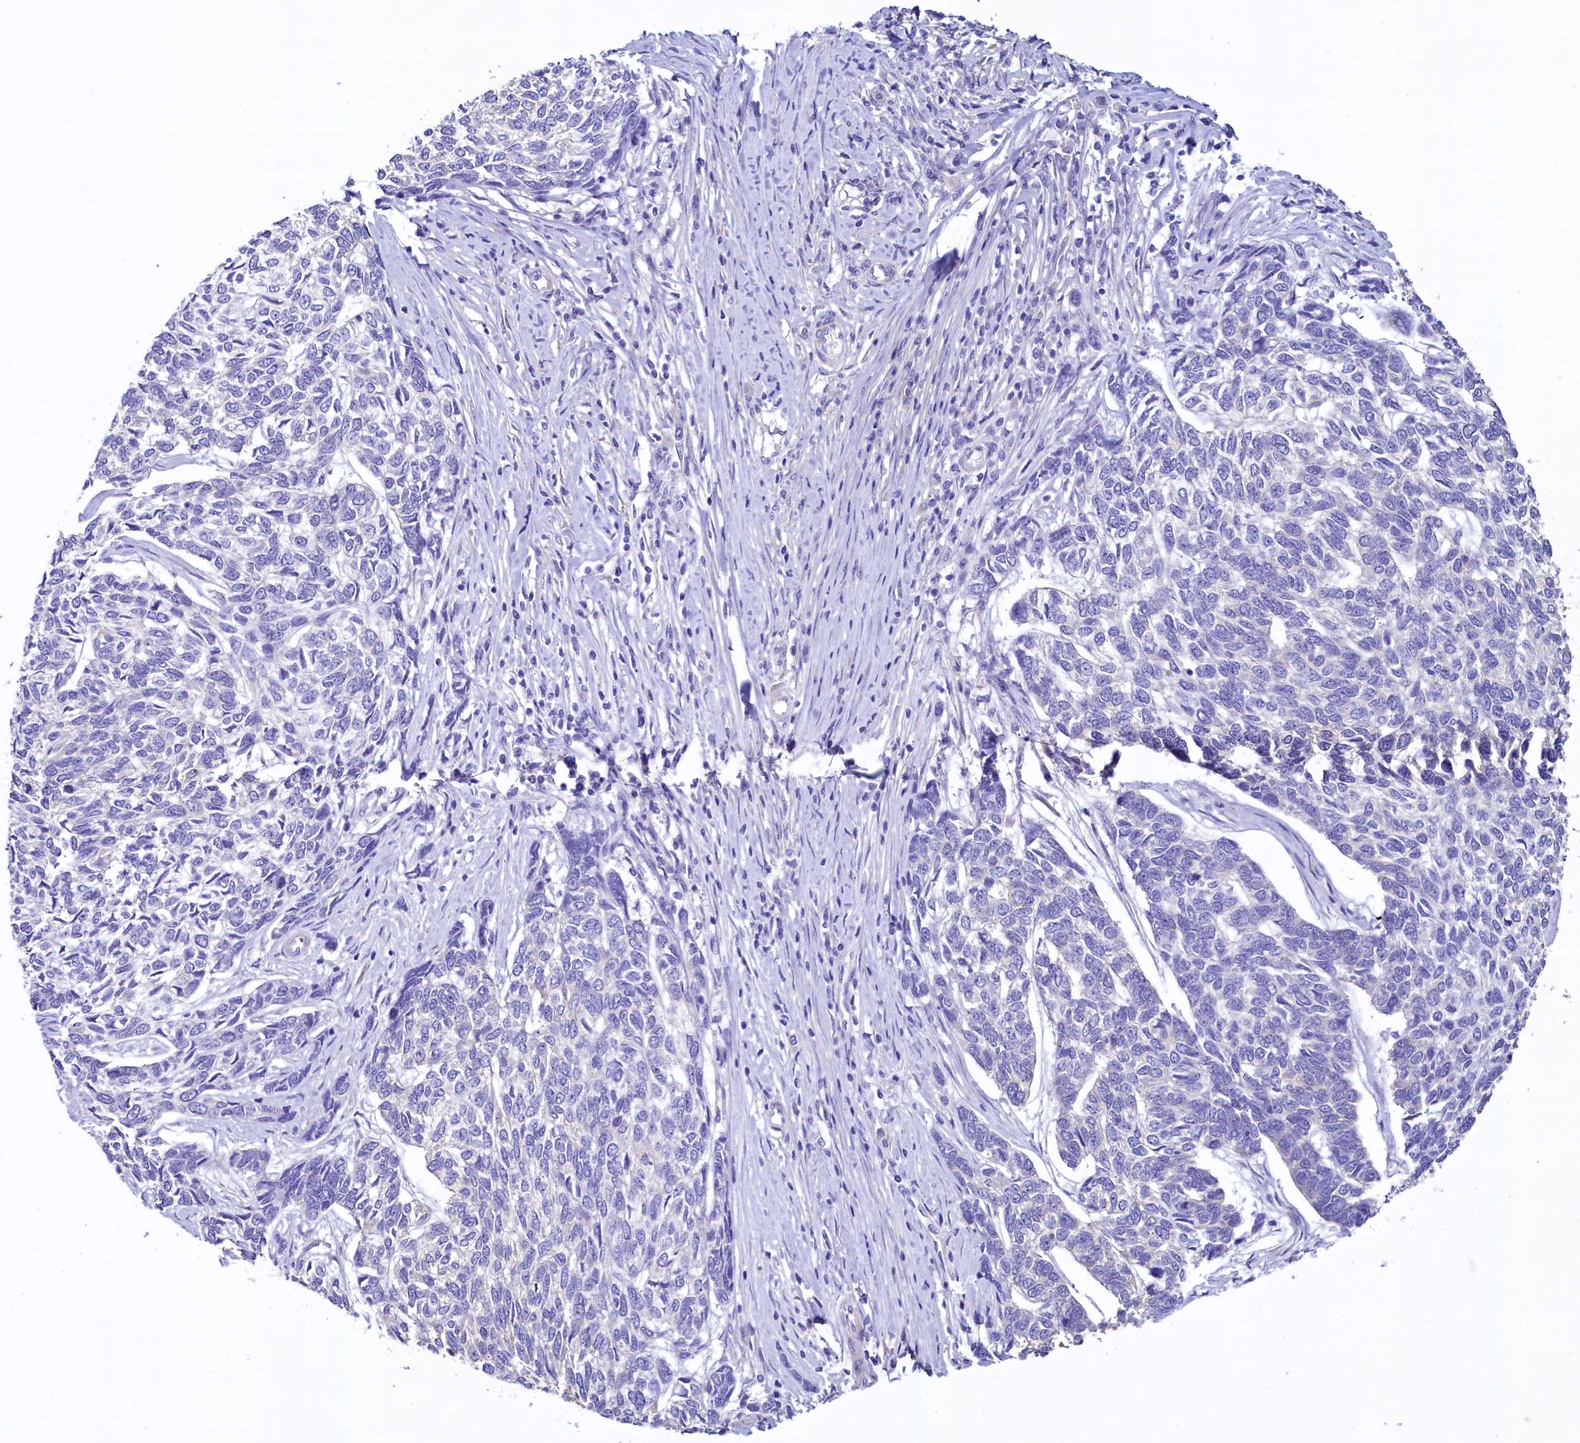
{"staining": {"intensity": "negative", "quantity": "none", "location": "none"}, "tissue": "skin cancer", "cell_type": "Tumor cells", "image_type": "cancer", "snomed": [{"axis": "morphology", "description": "Basal cell carcinoma"}, {"axis": "topography", "description": "Skin"}], "caption": "Immunohistochemical staining of human skin cancer (basal cell carcinoma) displays no significant staining in tumor cells. Brightfield microscopy of IHC stained with DAB (brown) and hematoxylin (blue), captured at high magnification.", "gene": "GPR21", "patient": {"sex": "female", "age": 65}}